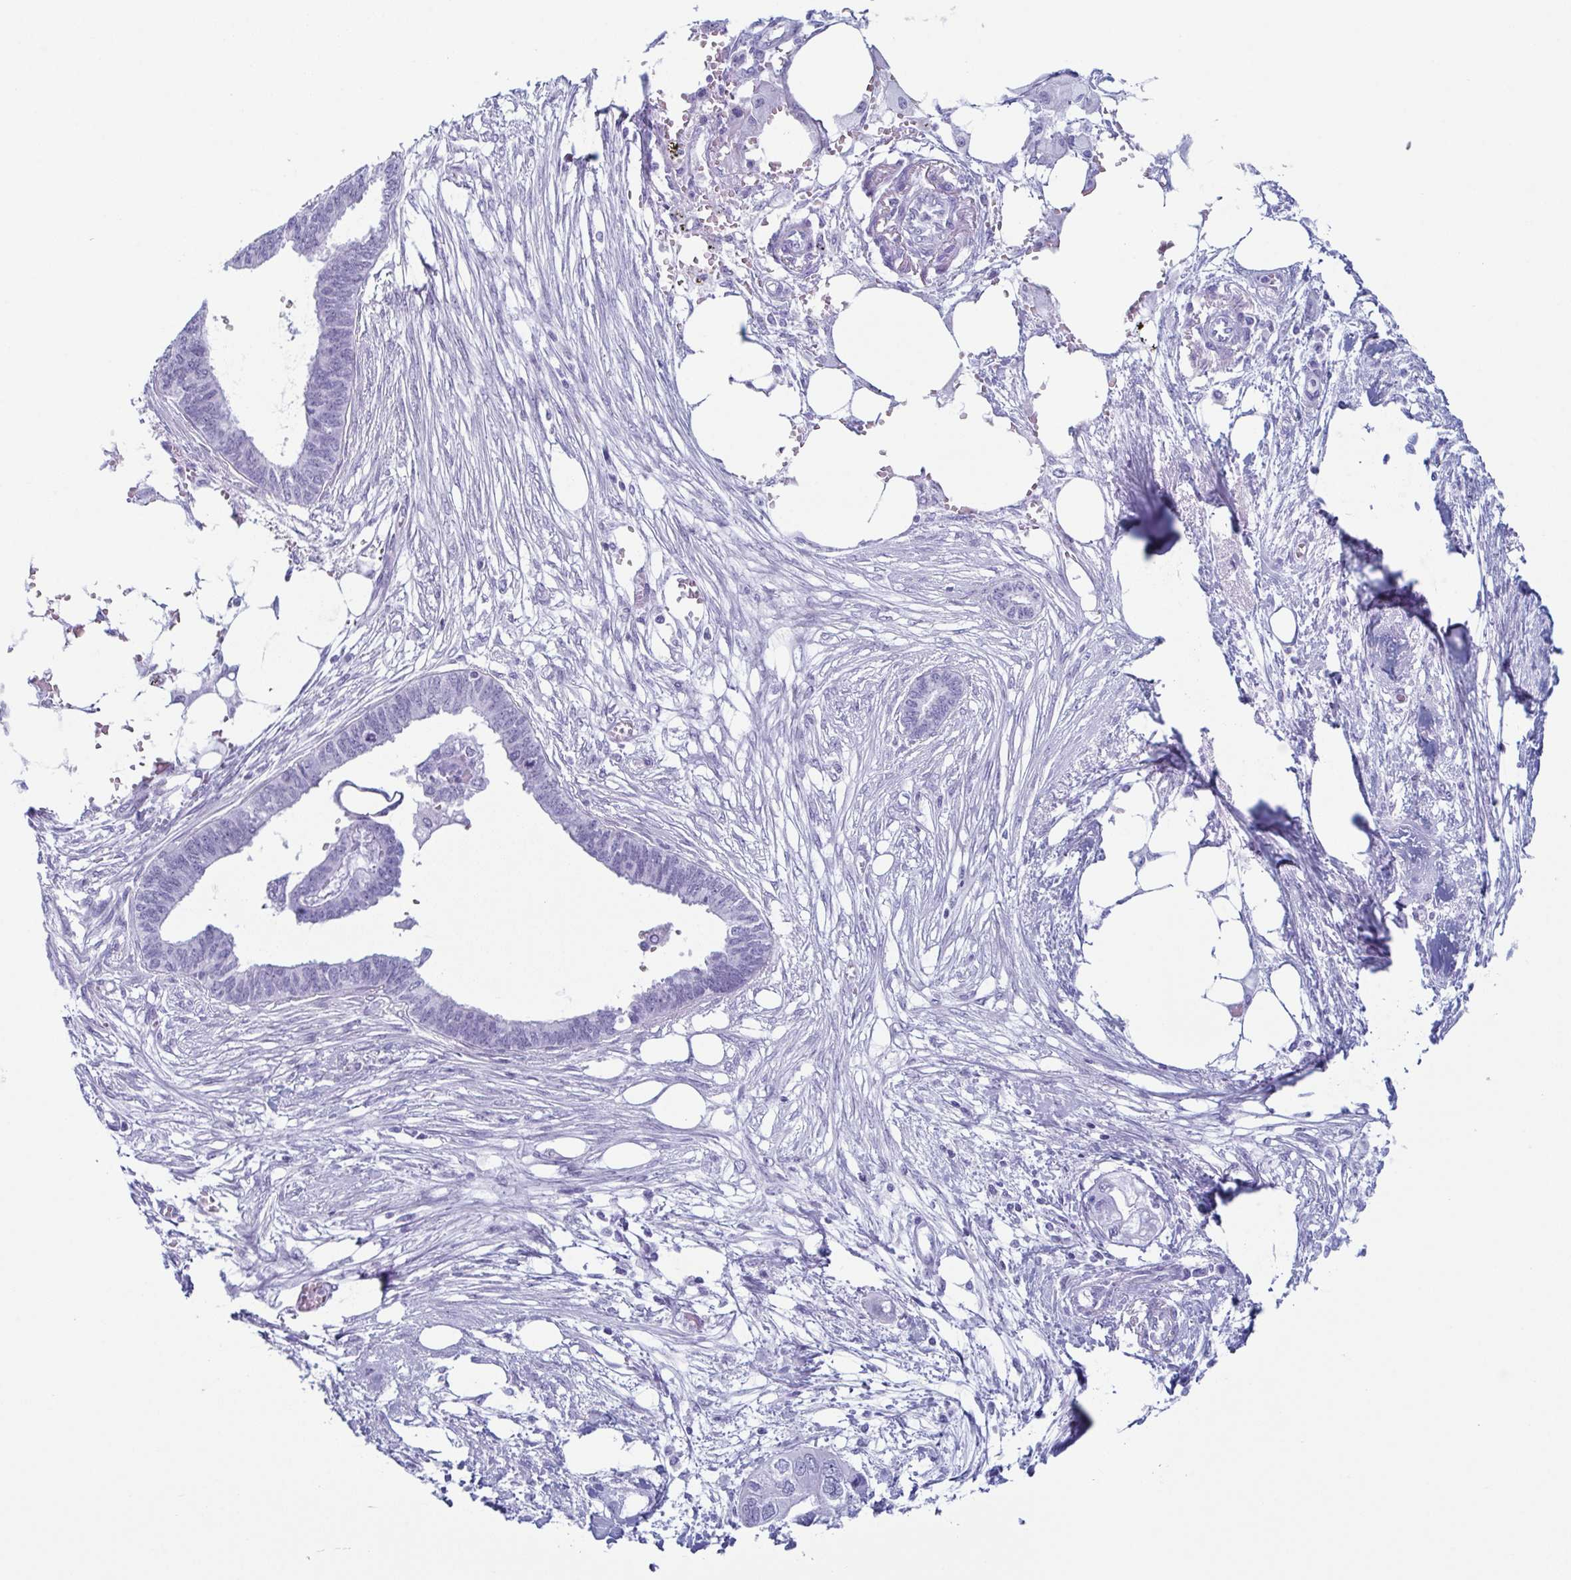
{"staining": {"intensity": "negative", "quantity": "none", "location": "none"}, "tissue": "endometrial cancer", "cell_type": "Tumor cells", "image_type": "cancer", "snomed": [{"axis": "morphology", "description": "Adenocarcinoma, NOS"}, {"axis": "morphology", "description": "Adenocarcinoma, metastatic, NOS"}, {"axis": "topography", "description": "Adipose tissue"}, {"axis": "topography", "description": "Endometrium"}], "caption": "Protein analysis of endometrial metastatic adenocarcinoma reveals no significant expression in tumor cells. (IHC, brightfield microscopy, high magnification).", "gene": "ENKUR", "patient": {"sex": "female", "age": 67}}